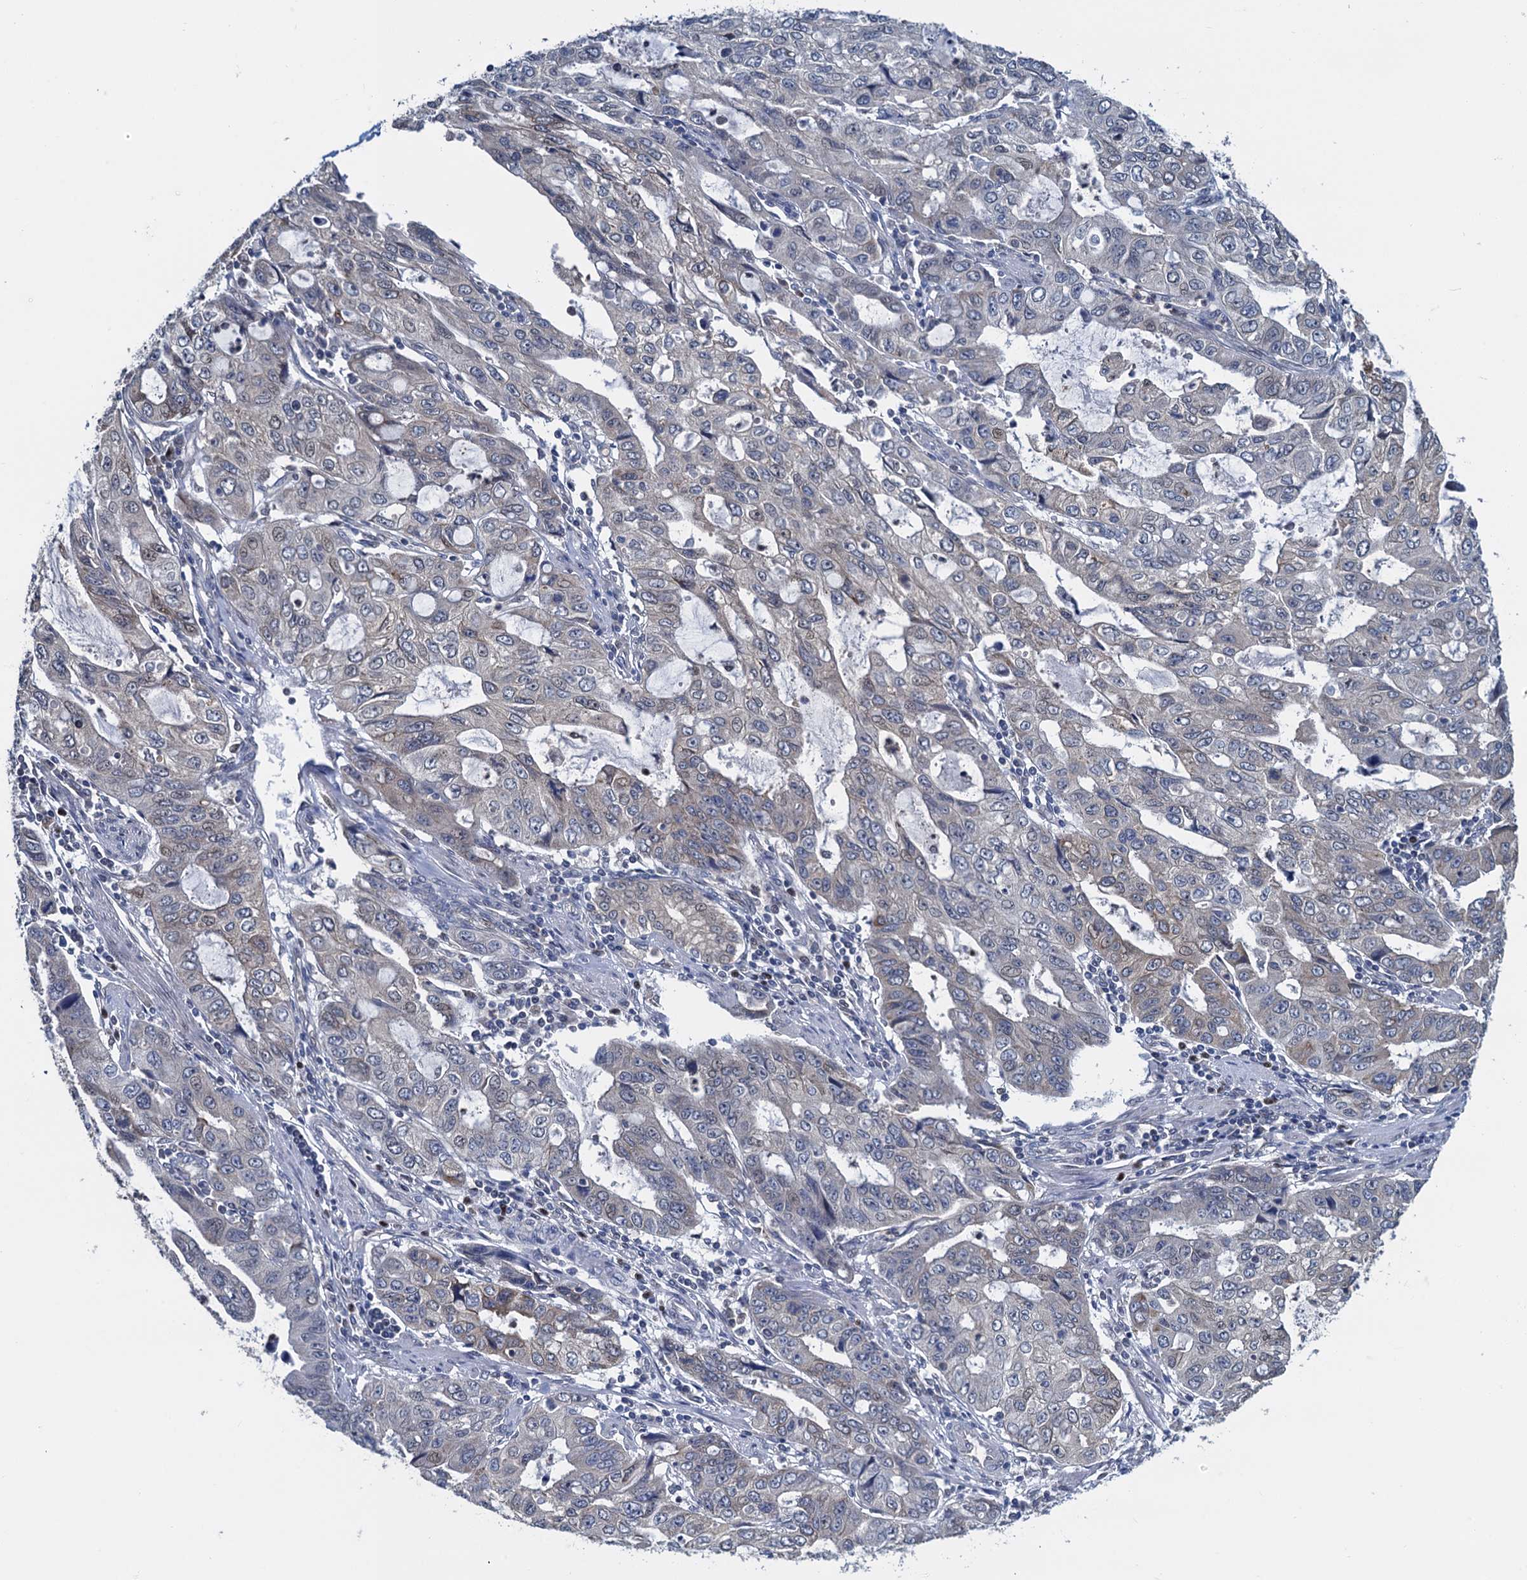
{"staining": {"intensity": "weak", "quantity": "<25%", "location": "cytoplasmic/membranous"}, "tissue": "stomach cancer", "cell_type": "Tumor cells", "image_type": "cancer", "snomed": [{"axis": "morphology", "description": "Adenocarcinoma, NOS"}, {"axis": "topography", "description": "Stomach, upper"}], "caption": "The IHC micrograph has no significant positivity in tumor cells of stomach adenocarcinoma tissue.", "gene": "RNF125", "patient": {"sex": "female", "age": 52}}